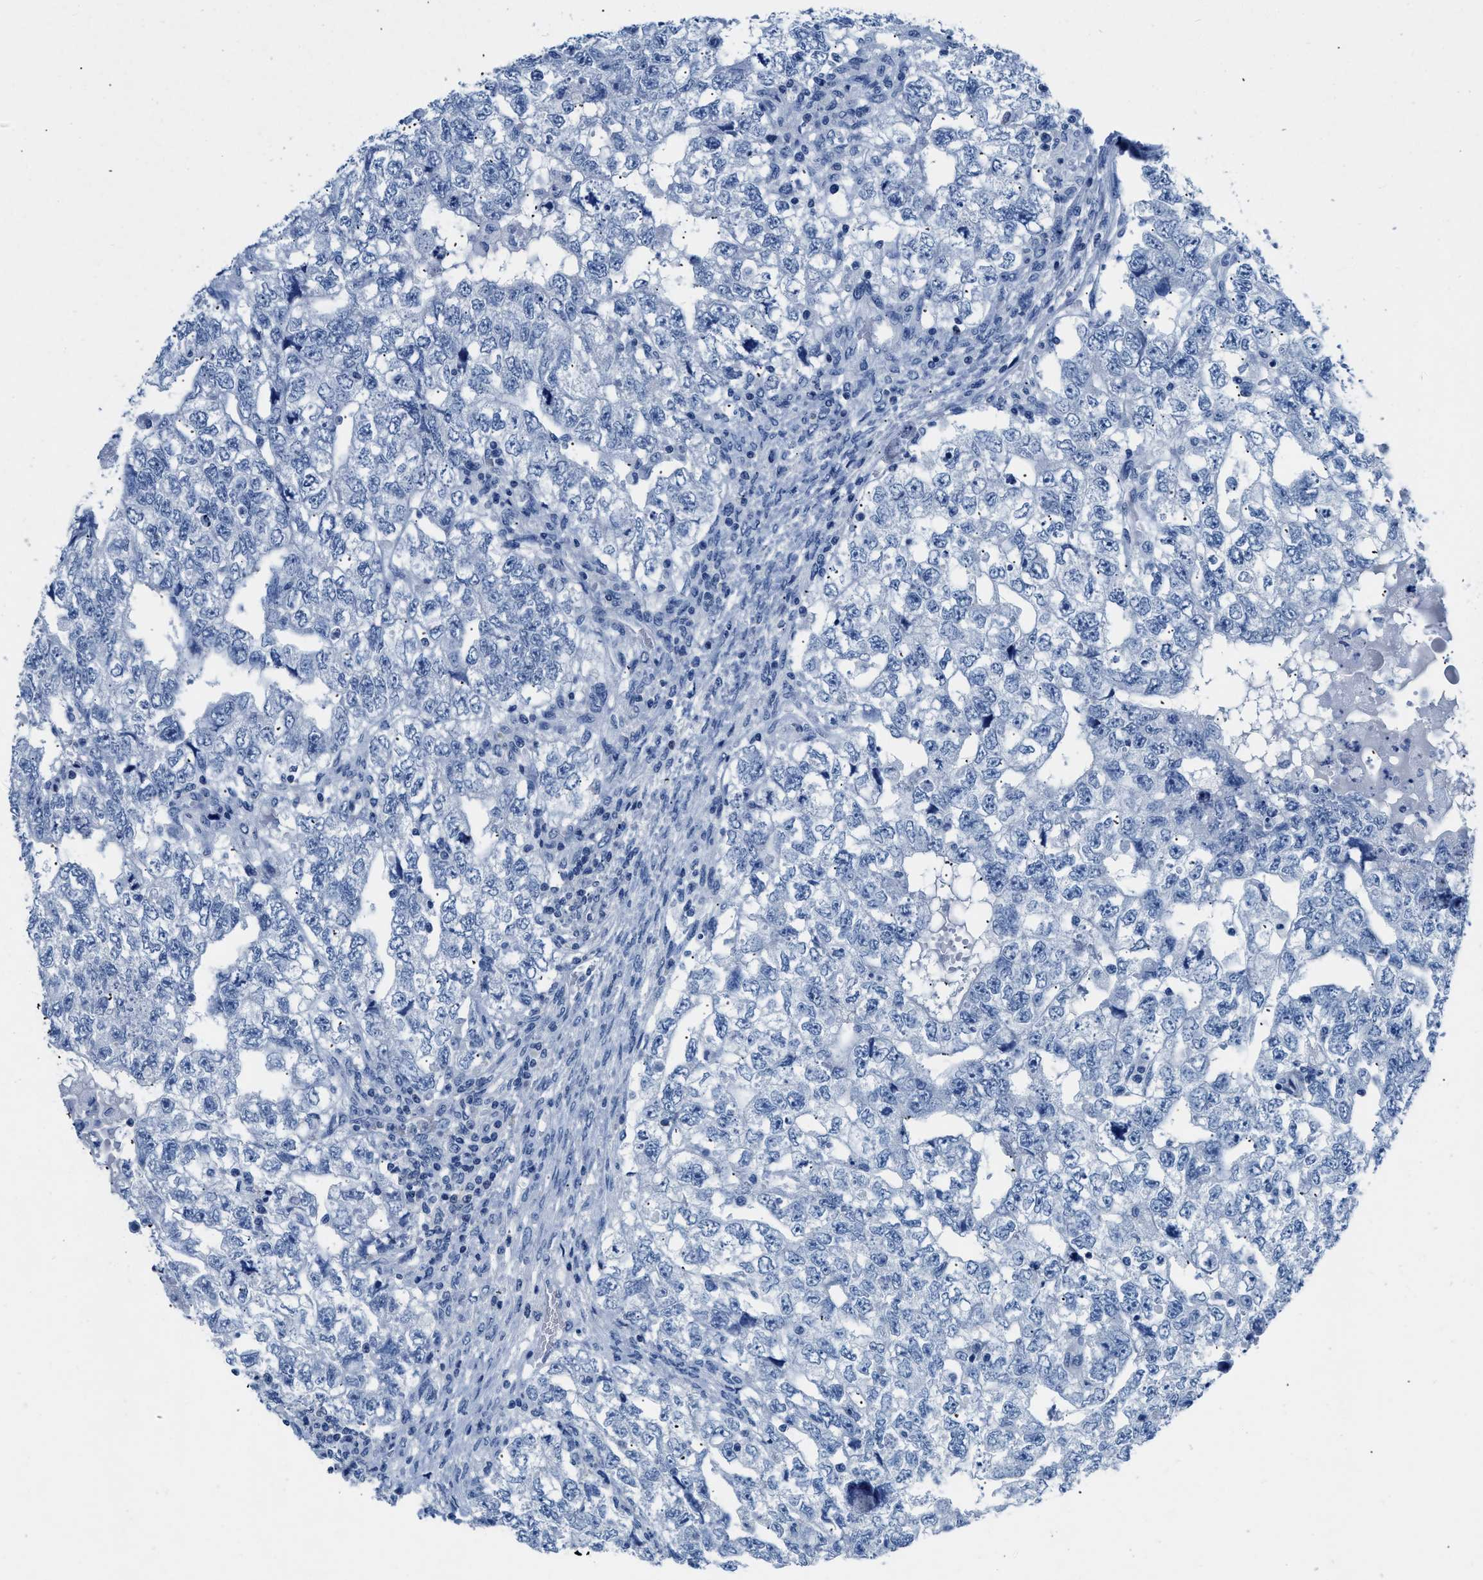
{"staining": {"intensity": "negative", "quantity": "none", "location": "none"}, "tissue": "testis cancer", "cell_type": "Tumor cells", "image_type": "cancer", "snomed": [{"axis": "morphology", "description": "Carcinoma, Embryonal, NOS"}, {"axis": "topography", "description": "Testis"}], "caption": "A high-resolution photomicrograph shows immunohistochemistry (IHC) staining of testis cancer, which displays no significant staining in tumor cells.", "gene": "NFATC2", "patient": {"sex": "male", "age": 36}}